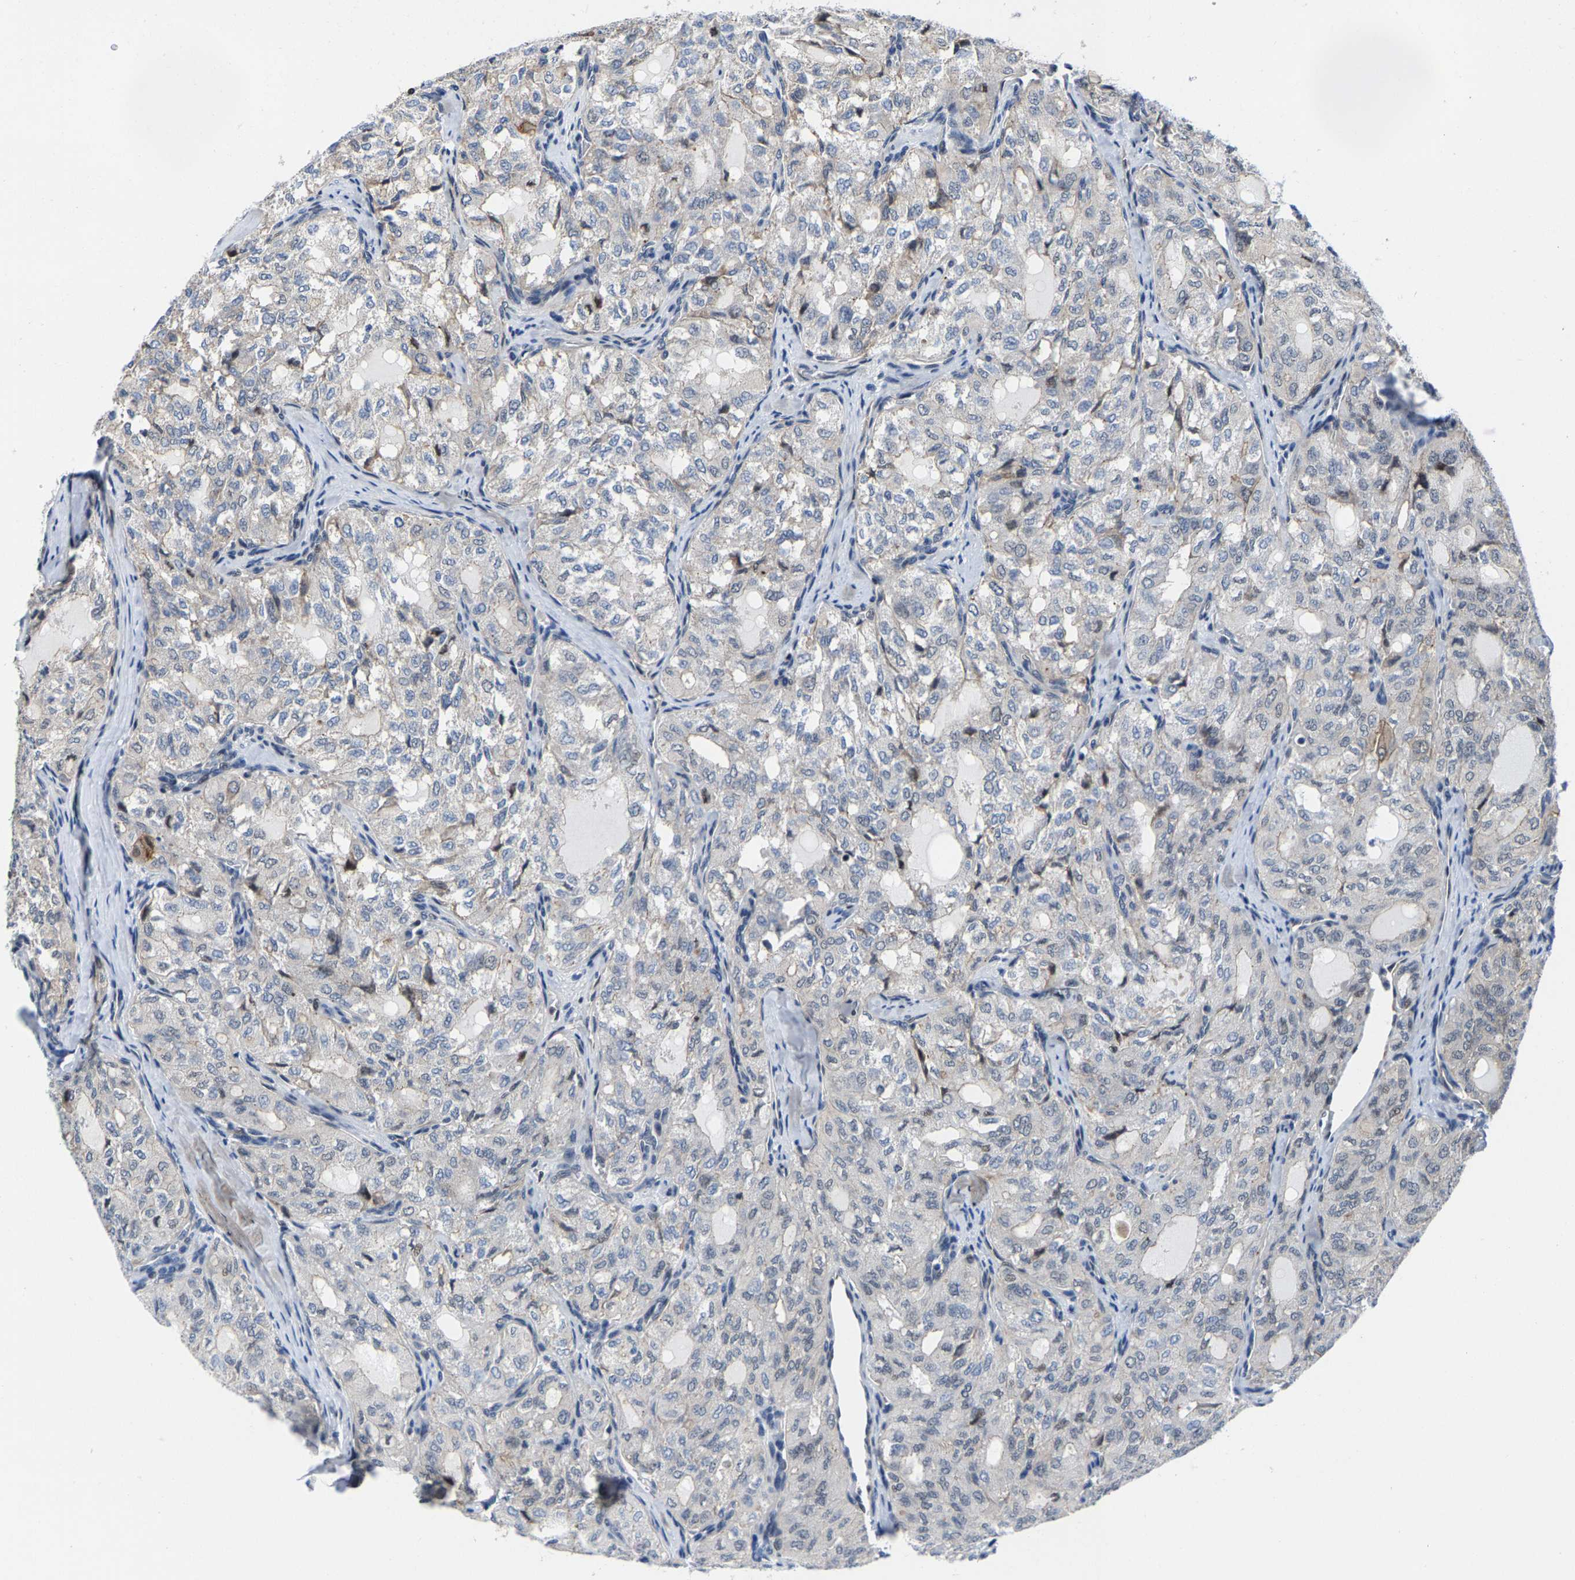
{"staining": {"intensity": "negative", "quantity": "none", "location": "none"}, "tissue": "thyroid cancer", "cell_type": "Tumor cells", "image_type": "cancer", "snomed": [{"axis": "morphology", "description": "Follicular adenoma carcinoma, NOS"}, {"axis": "topography", "description": "Thyroid gland"}], "caption": "DAB (3,3'-diaminobenzidine) immunohistochemical staining of human thyroid cancer demonstrates no significant expression in tumor cells.", "gene": "GTPBP10", "patient": {"sex": "male", "age": 75}}